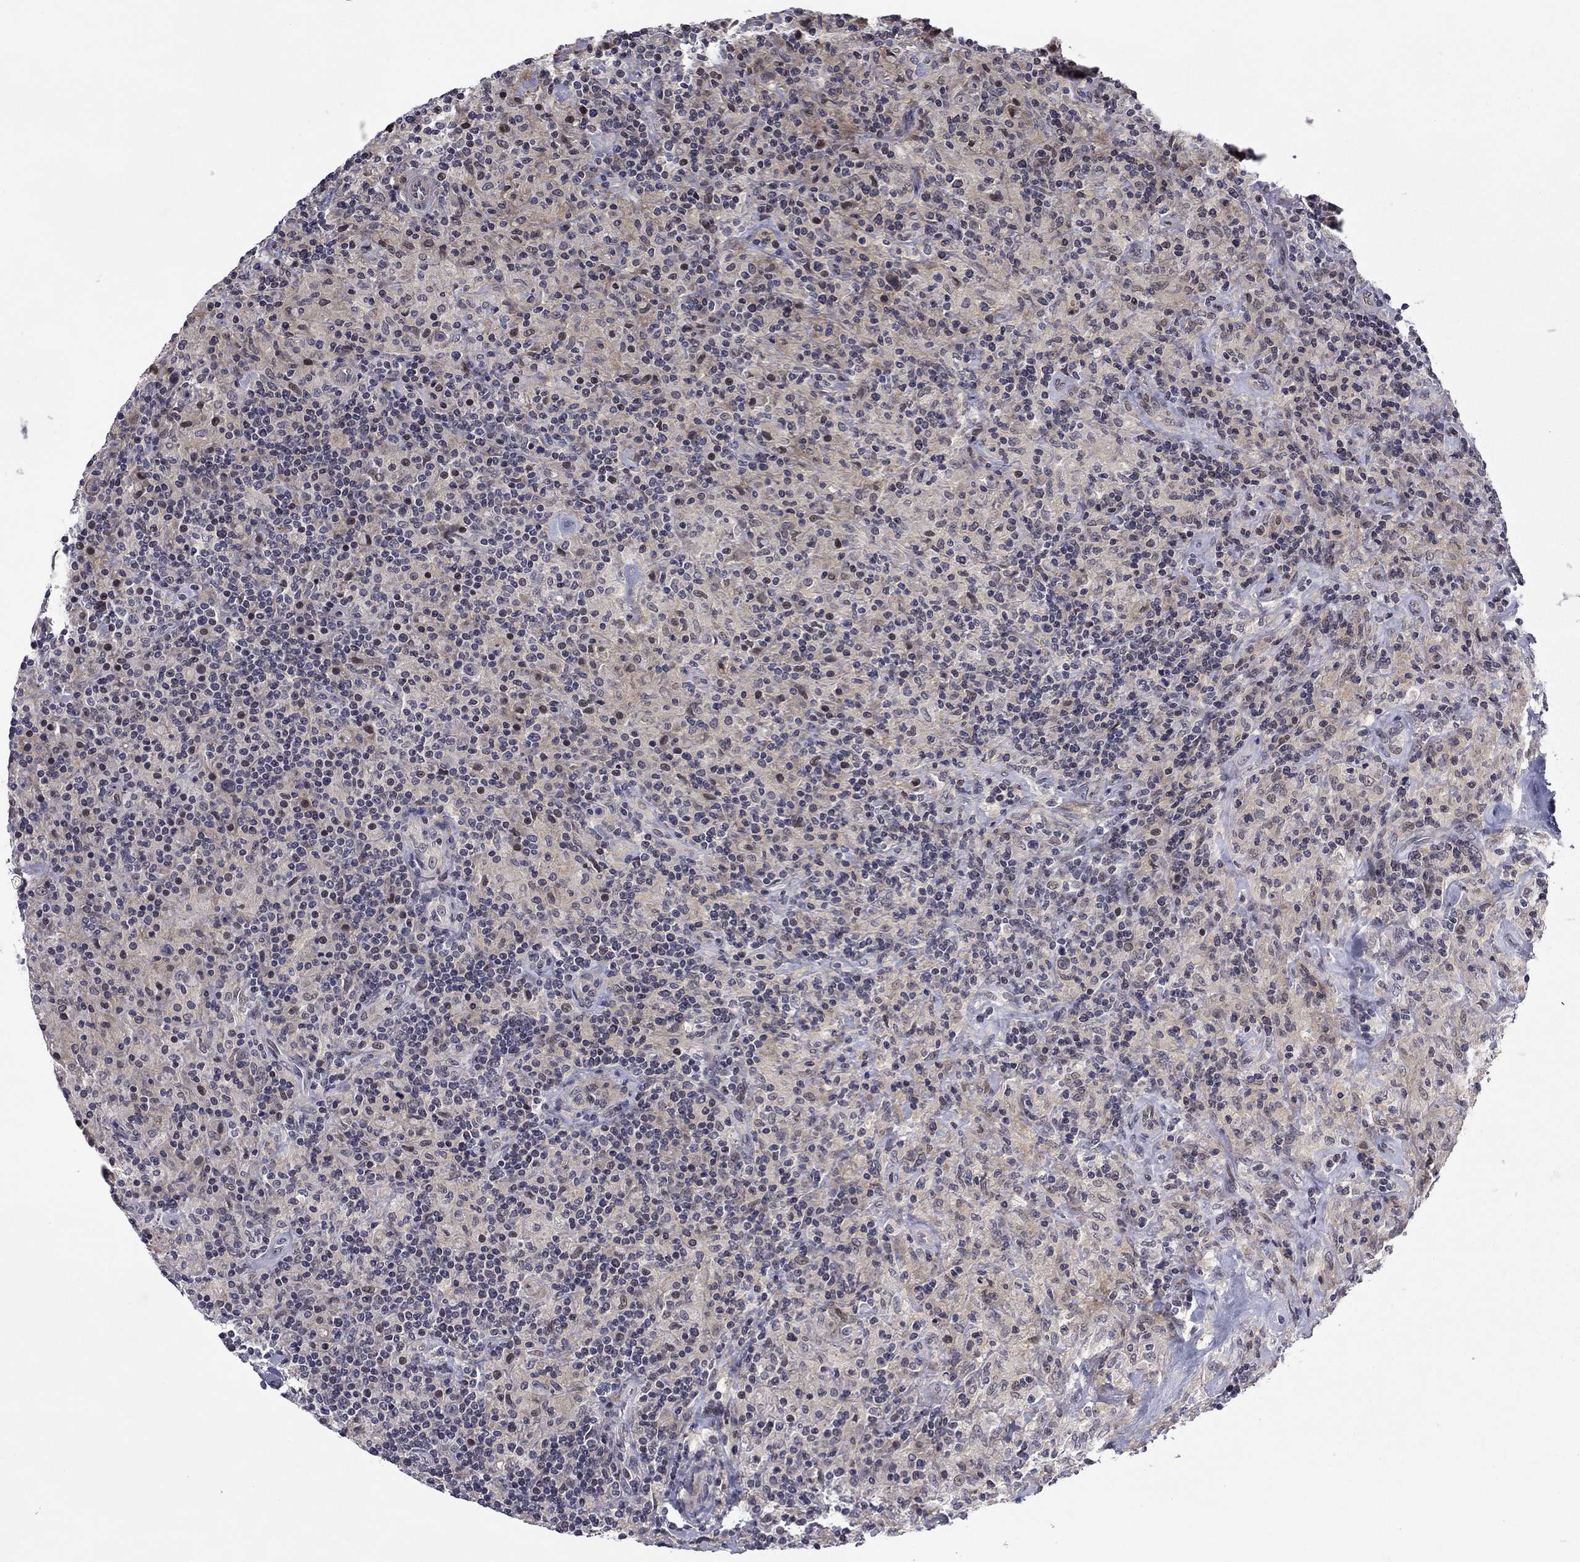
{"staining": {"intensity": "negative", "quantity": "none", "location": "none"}, "tissue": "lymphoma", "cell_type": "Tumor cells", "image_type": "cancer", "snomed": [{"axis": "morphology", "description": "Hodgkin's disease, NOS"}, {"axis": "topography", "description": "Lymph node"}], "caption": "This is a photomicrograph of IHC staining of Hodgkin's disease, which shows no positivity in tumor cells. (Stains: DAB (3,3'-diaminobenzidine) immunohistochemistry (IHC) with hematoxylin counter stain, Microscopy: brightfield microscopy at high magnification).", "gene": "B3GAT1", "patient": {"sex": "male", "age": 70}}